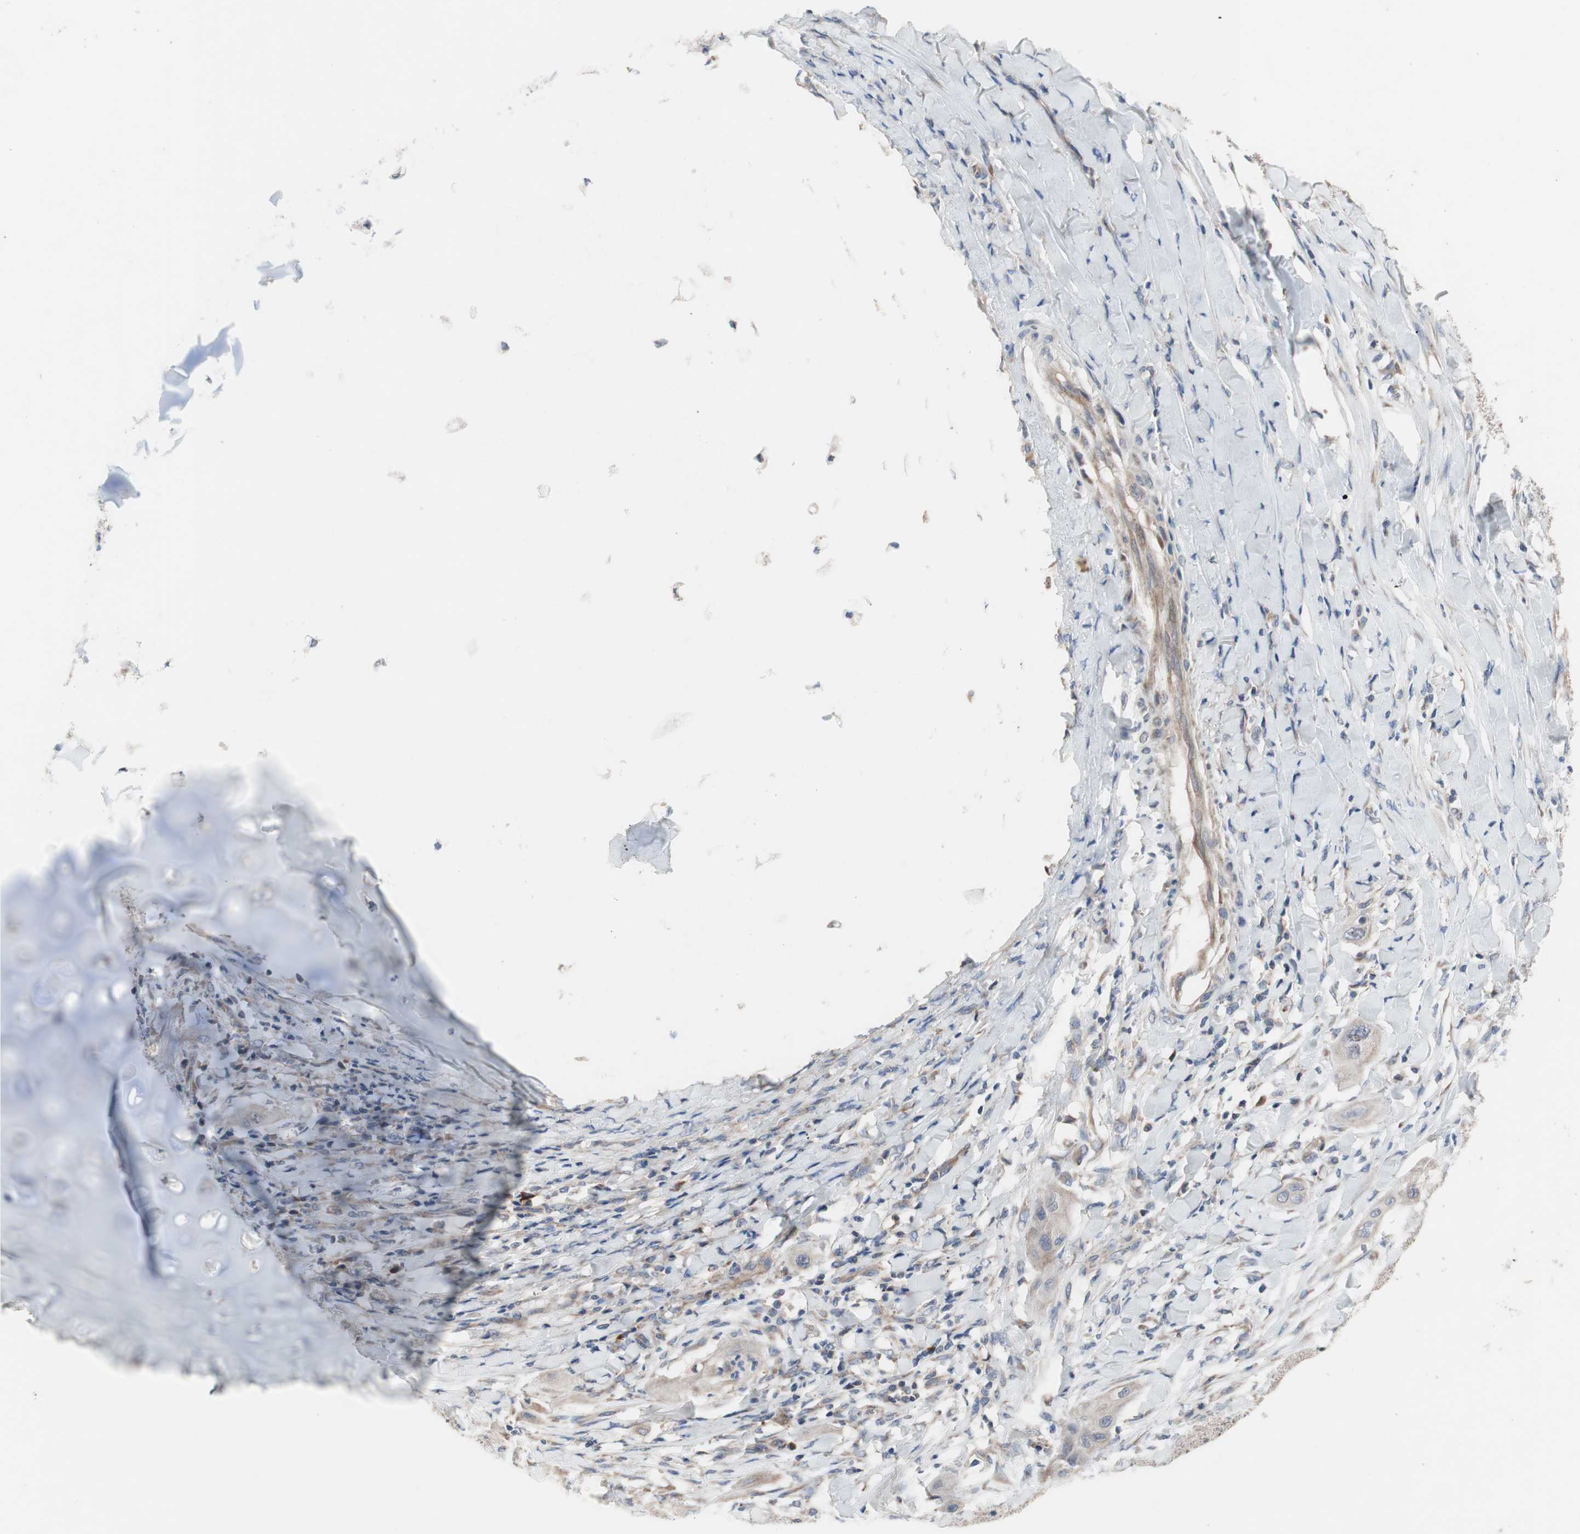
{"staining": {"intensity": "weak", "quantity": "25%-75%", "location": "cytoplasmic/membranous"}, "tissue": "lung cancer", "cell_type": "Tumor cells", "image_type": "cancer", "snomed": [{"axis": "morphology", "description": "Squamous cell carcinoma, NOS"}, {"axis": "topography", "description": "Lung"}], "caption": "Brown immunohistochemical staining in human lung cancer (squamous cell carcinoma) demonstrates weak cytoplasmic/membranous staining in about 25%-75% of tumor cells.", "gene": "TTC14", "patient": {"sex": "female", "age": 47}}